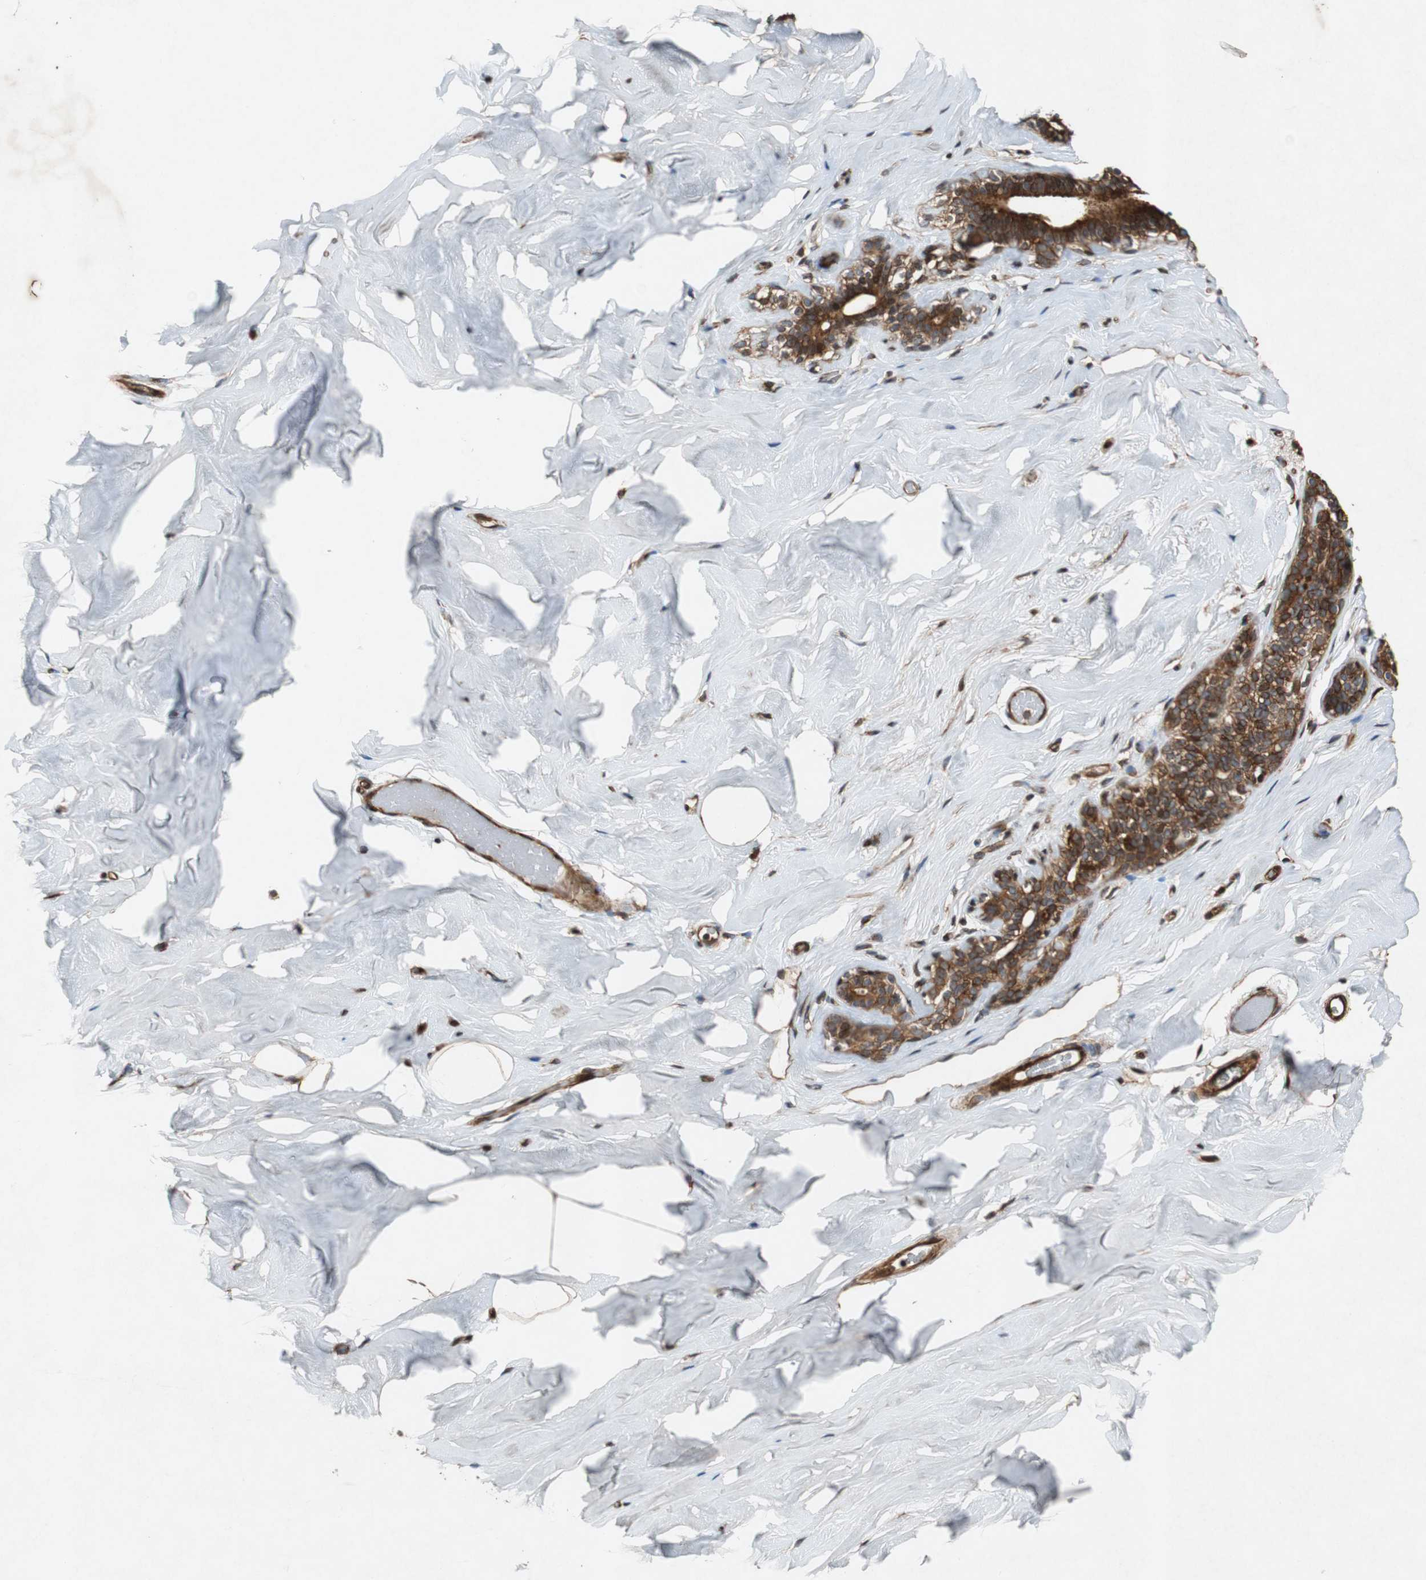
{"staining": {"intensity": "strong", "quantity": ">75%", "location": "cytoplasmic/membranous"}, "tissue": "breast", "cell_type": "Adipocytes", "image_type": "normal", "snomed": [{"axis": "morphology", "description": "Normal tissue, NOS"}, {"axis": "topography", "description": "Breast"}], "caption": "Immunohistochemistry photomicrograph of unremarkable human breast stained for a protein (brown), which displays high levels of strong cytoplasmic/membranous staining in approximately >75% of adipocytes.", "gene": "TUBA4A", "patient": {"sex": "female", "age": 75}}